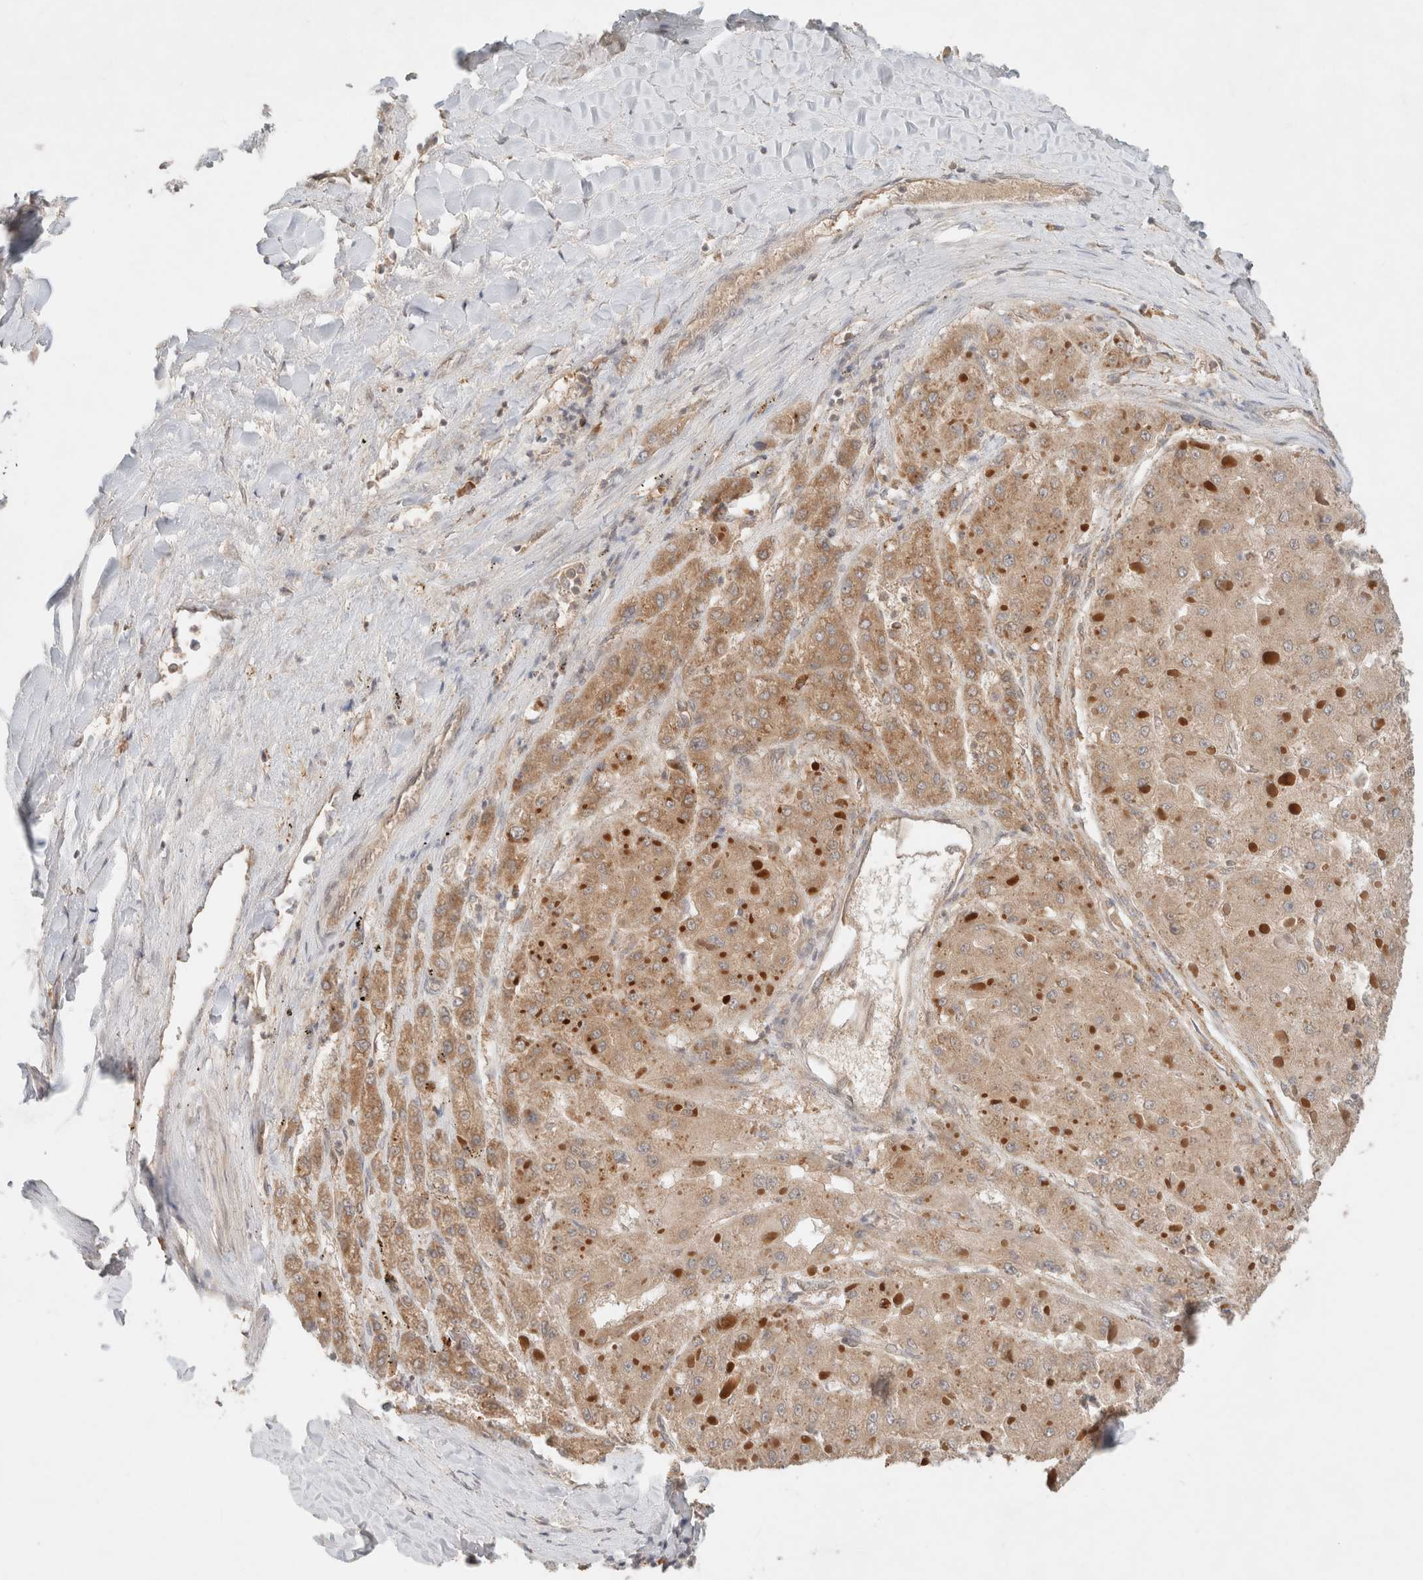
{"staining": {"intensity": "moderate", "quantity": ">75%", "location": "cytoplasmic/membranous"}, "tissue": "liver cancer", "cell_type": "Tumor cells", "image_type": "cancer", "snomed": [{"axis": "morphology", "description": "Carcinoma, Hepatocellular, NOS"}, {"axis": "topography", "description": "Liver"}], "caption": "A high-resolution micrograph shows immunohistochemistry staining of liver cancer (hepatocellular carcinoma), which exhibits moderate cytoplasmic/membranous positivity in approximately >75% of tumor cells.", "gene": "ARFGEF2", "patient": {"sex": "female", "age": 73}}